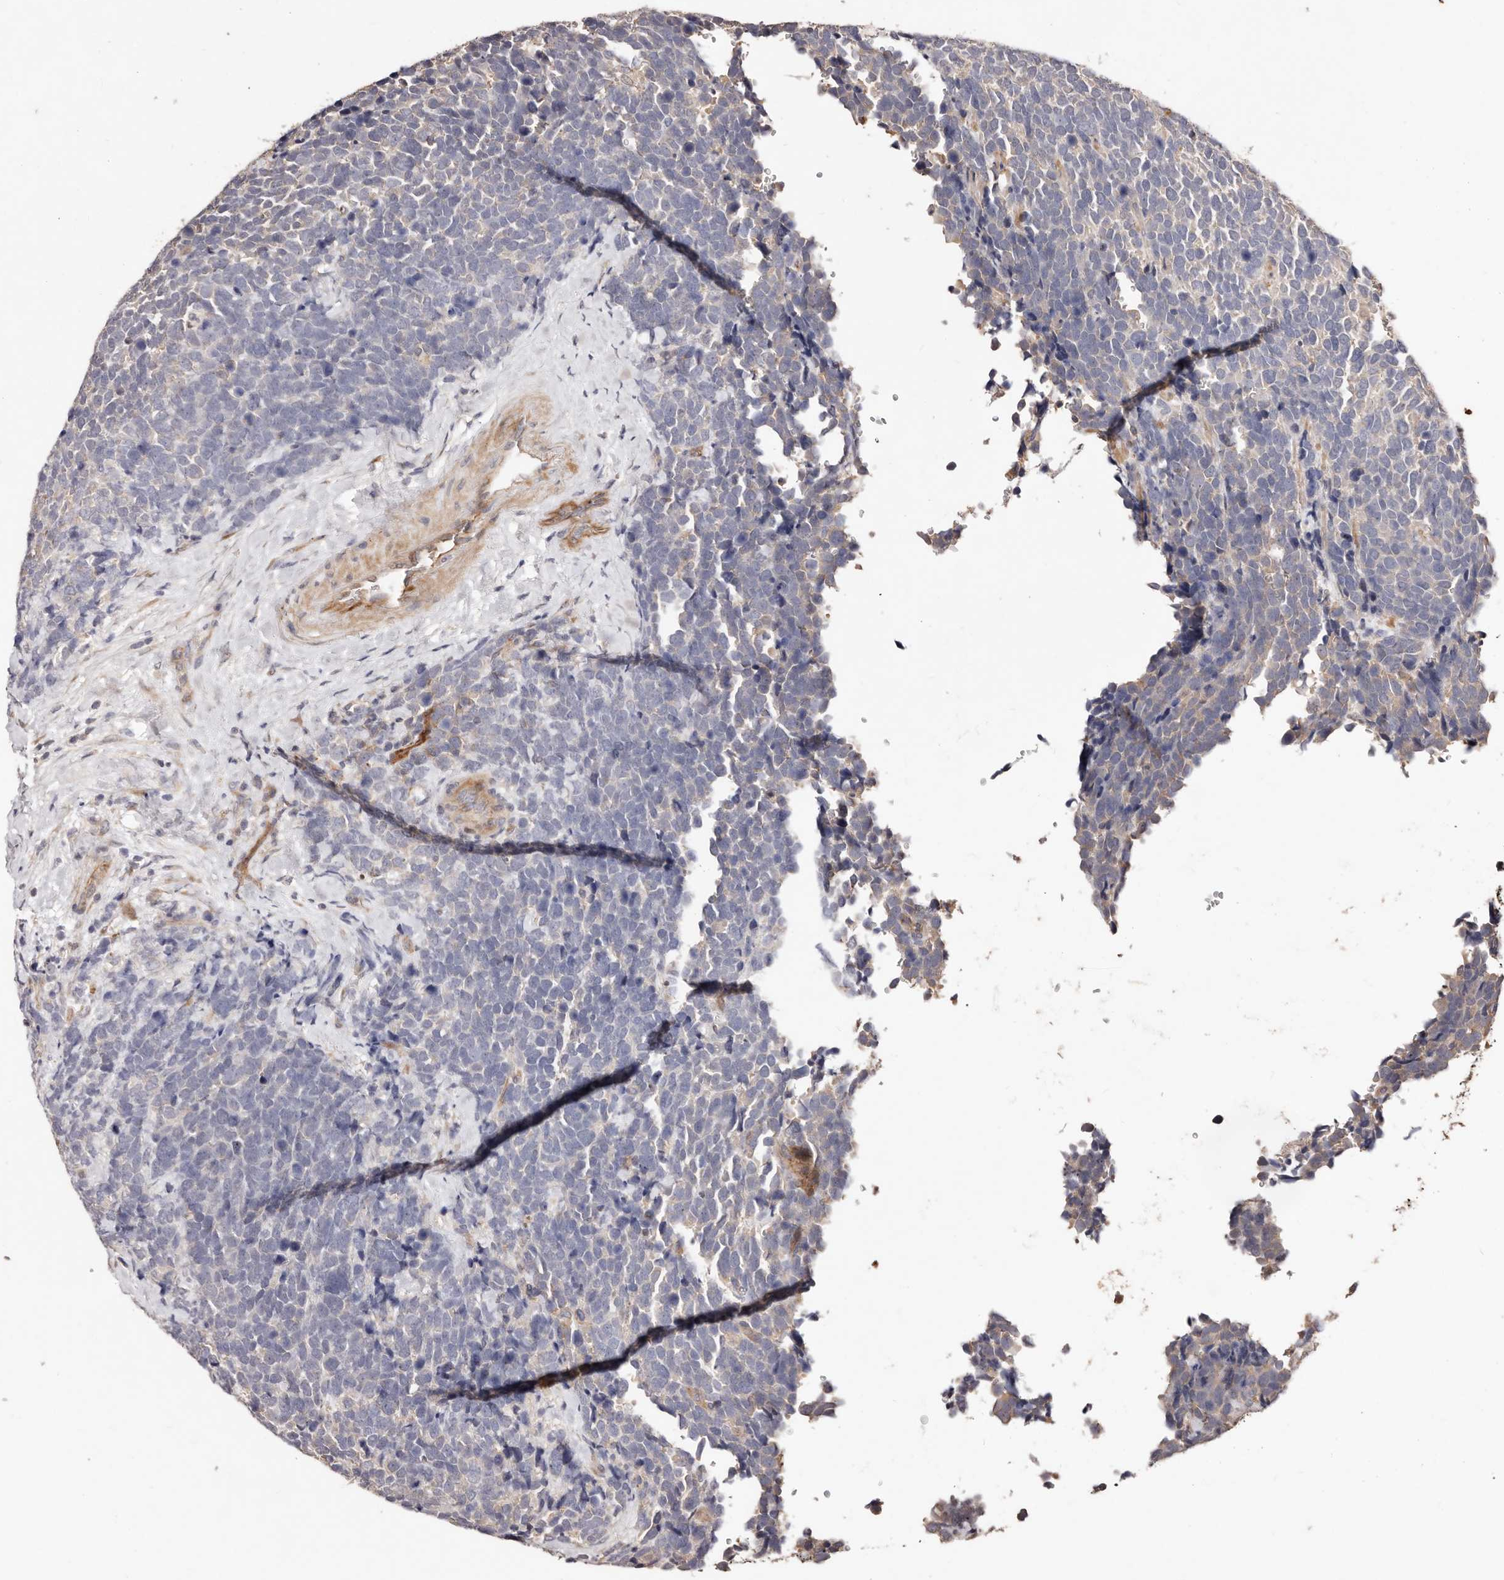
{"staining": {"intensity": "negative", "quantity": "none", "location": "none"}, "tissue": "urothelial cancer", "cell_type": "Tumor cells", "image_type": "cancer", "snomed": [{"axis": "morphology", "description": "Urothelial carcinoma, High grade"}, {"axis": "topography", "description": "Urinary bladder"}], "caption": "The image shows no staining of tumor cells in urothelial carcinoma (high-grade).", "gene": "CCL14", "patient": {"sex": "female", "age": 82}}